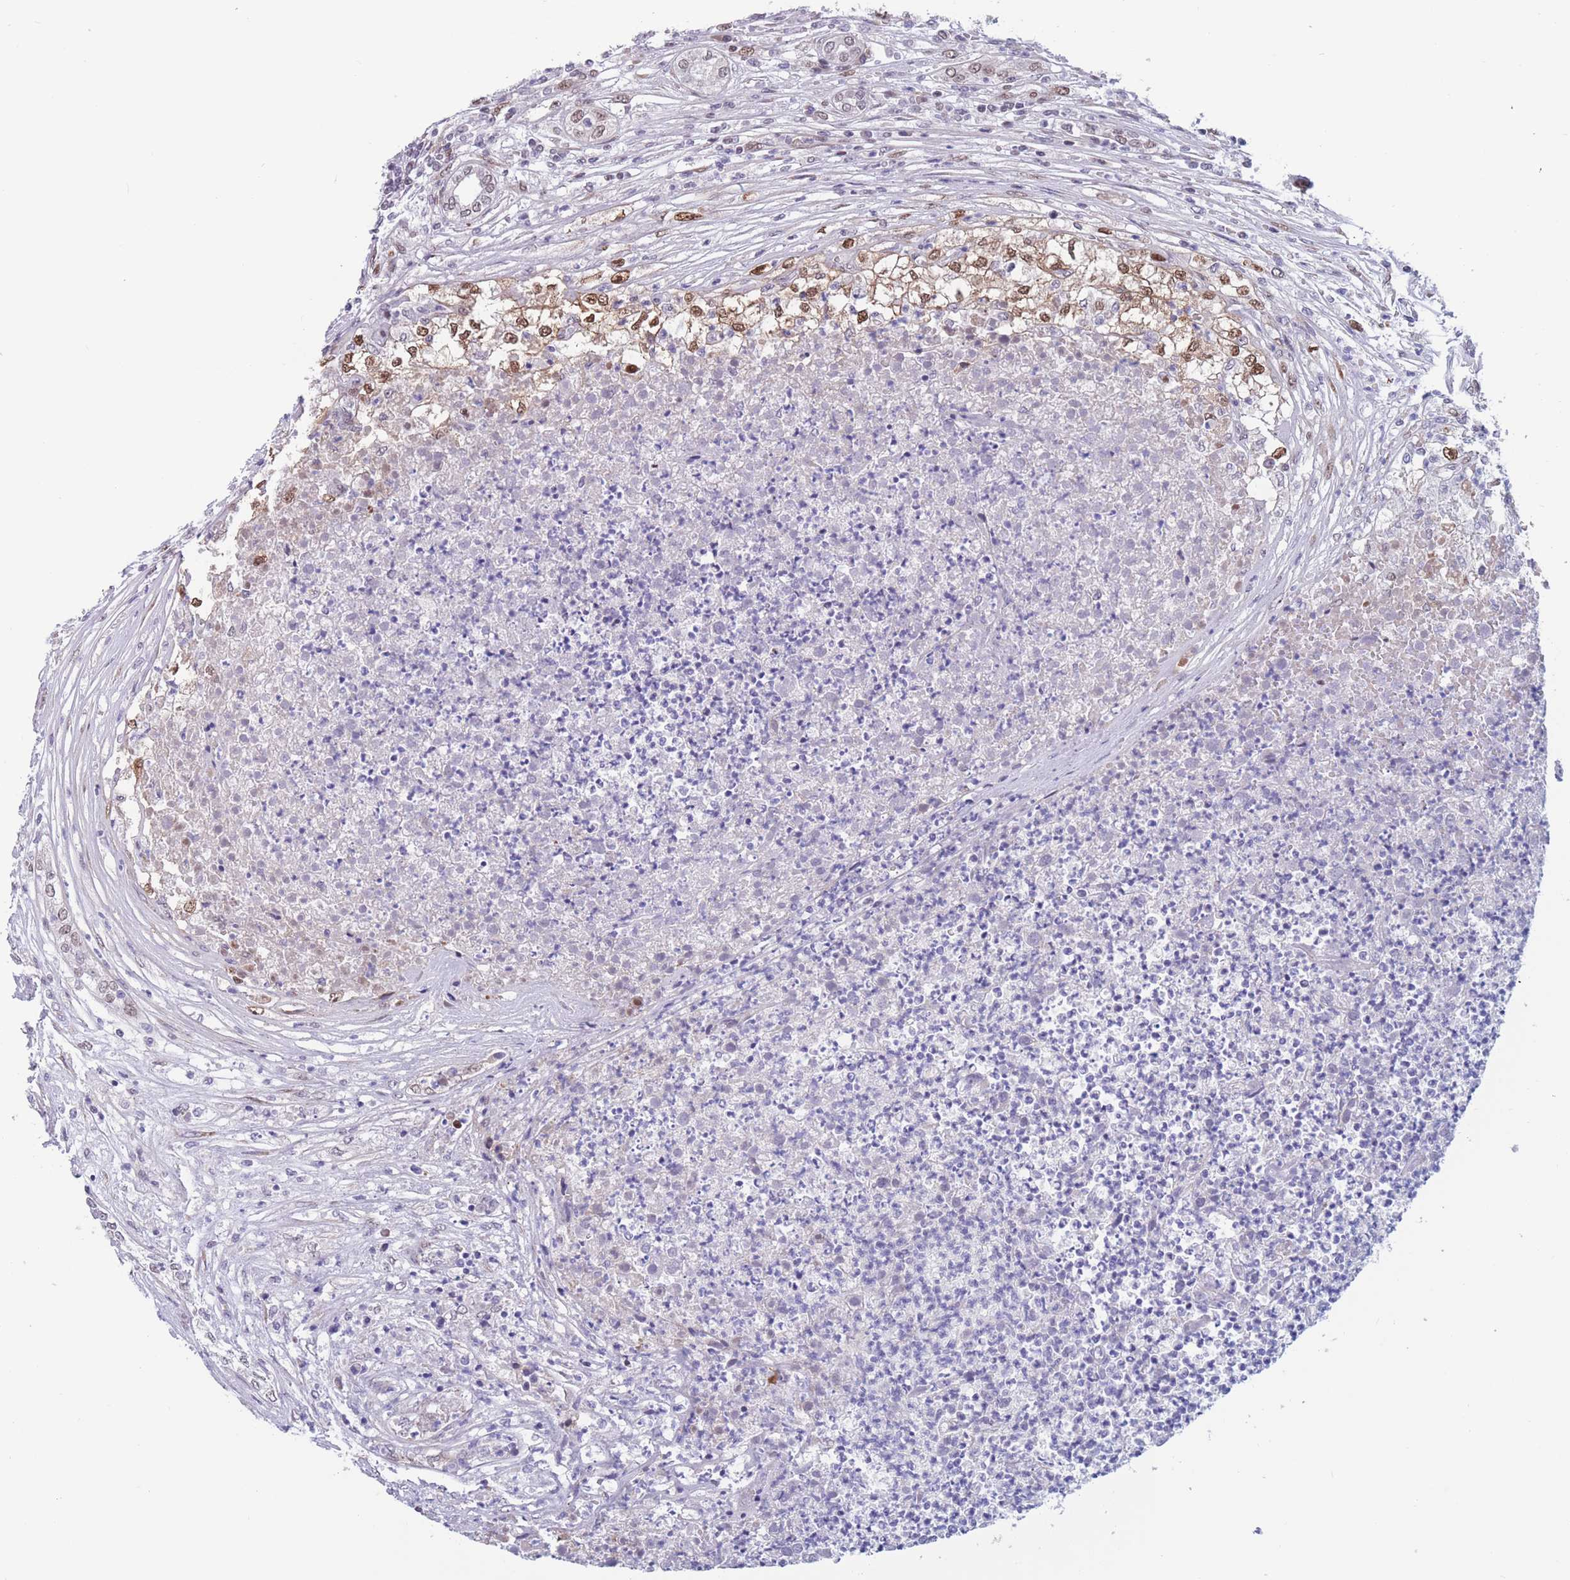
{"staining": {"intensity": "moderate", "quantity": ">75%", "location": "nuclear"}, "tissue": "renal cancer", "cell_type": "Tumor cells", "image_type": "cancer", "snomed": [{"axis": "morphology", "description": "Adenocarcinoma, NOS"}, {"axis": "topography", "description": "Kidney"}], "caption": "DAB immunohistochemical staining of human adenocarcinoma (renal) shows moderate nuclear protein staining in about >75% of tumor cells.", "gene": "BCL9L", "patient": {"sex": "female", "age": 54}}